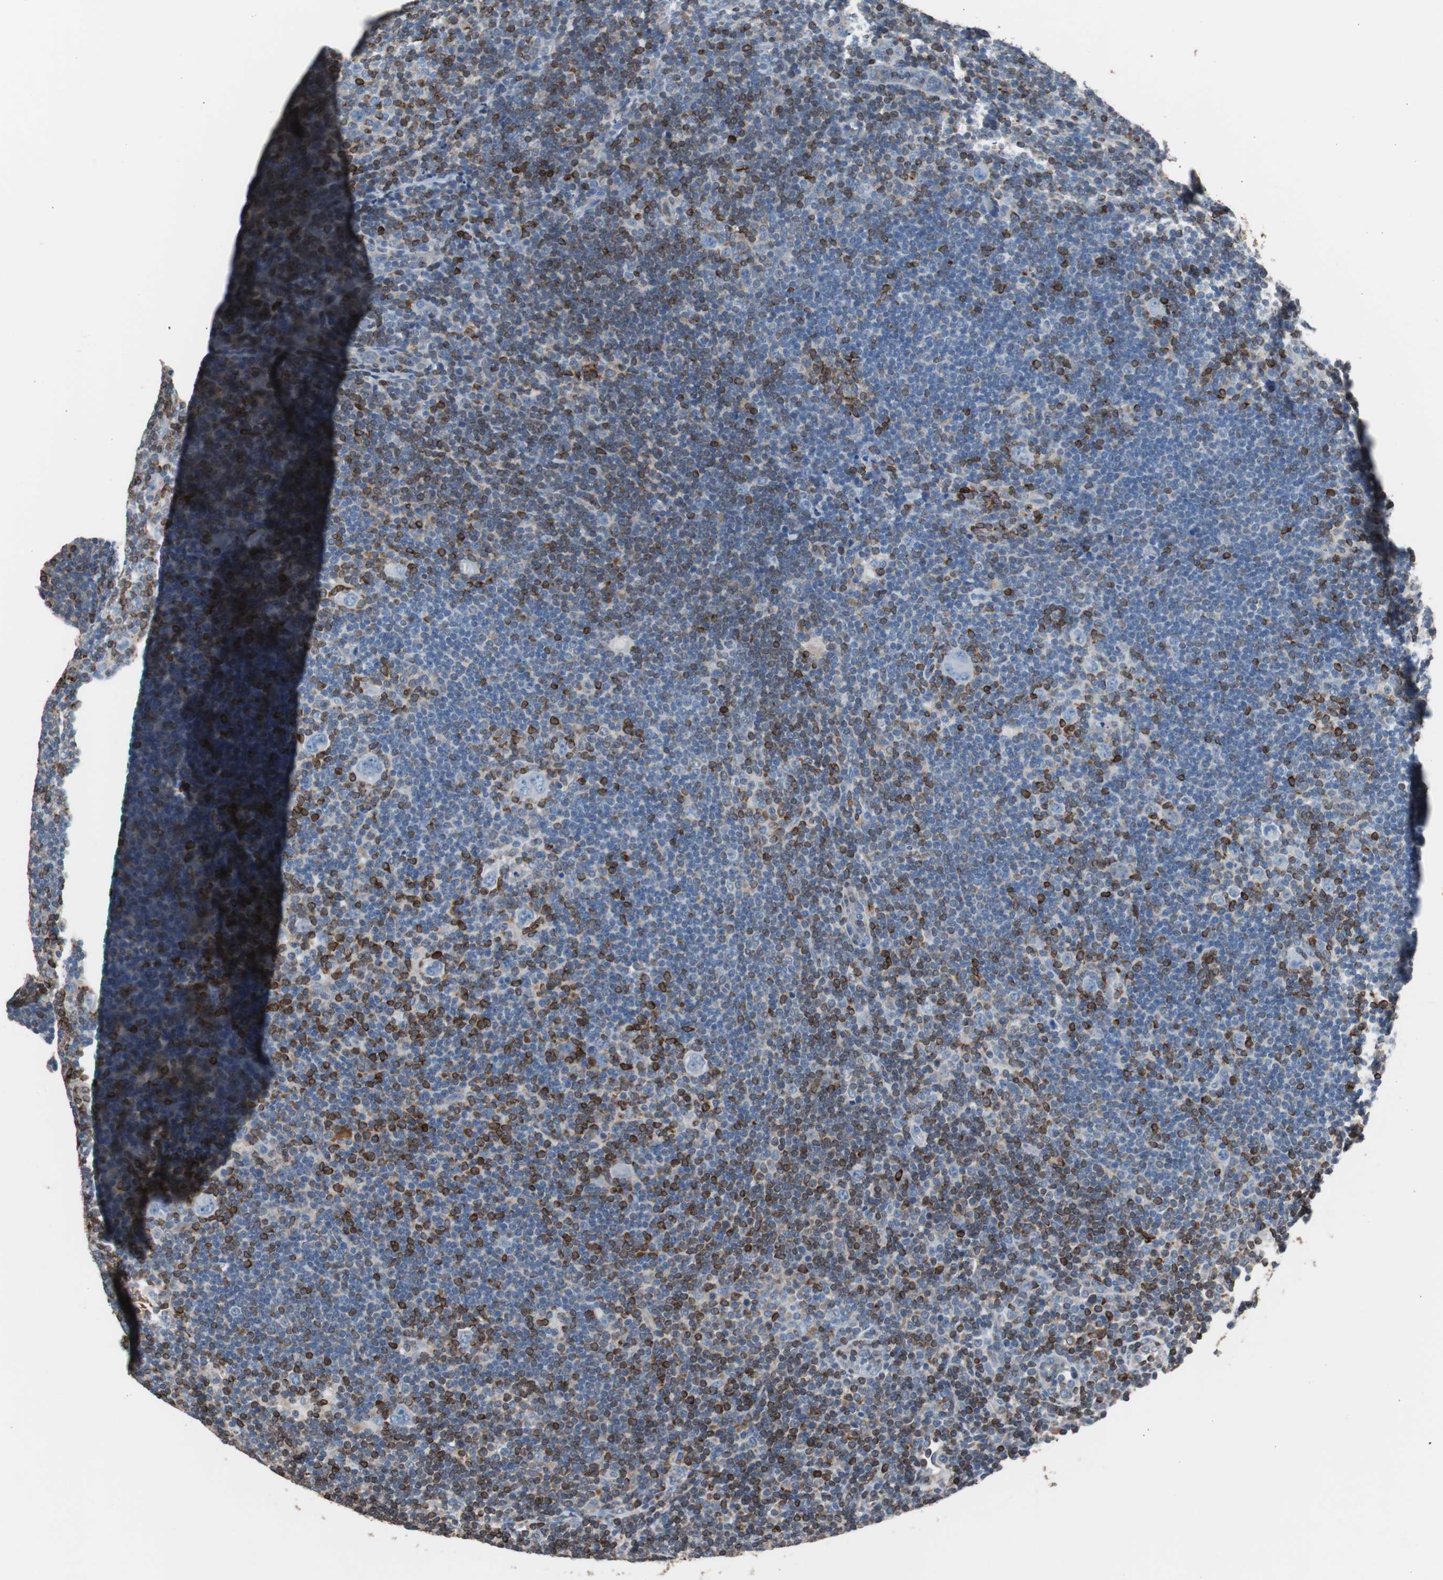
{"staining": {"intensity": "negative", "quantity": "none", "location": "none"}, "tissue": "lymphoma", "cell_type": "Tumor cells", "image_type": "cancer", "snomed": [{"axis": "morphology", "description": "Hodgkin's disease, NOS"}, {"axis": "topography", "description": "Lymph node"}], "caption": "The immunohistochemistry image has no significant expression in tumor cells of Hodgkin's disease tissue. Nuclei are stained in blue.", "gene": "PBXIP1", "patient": {"sex": "female", "age": 57}}